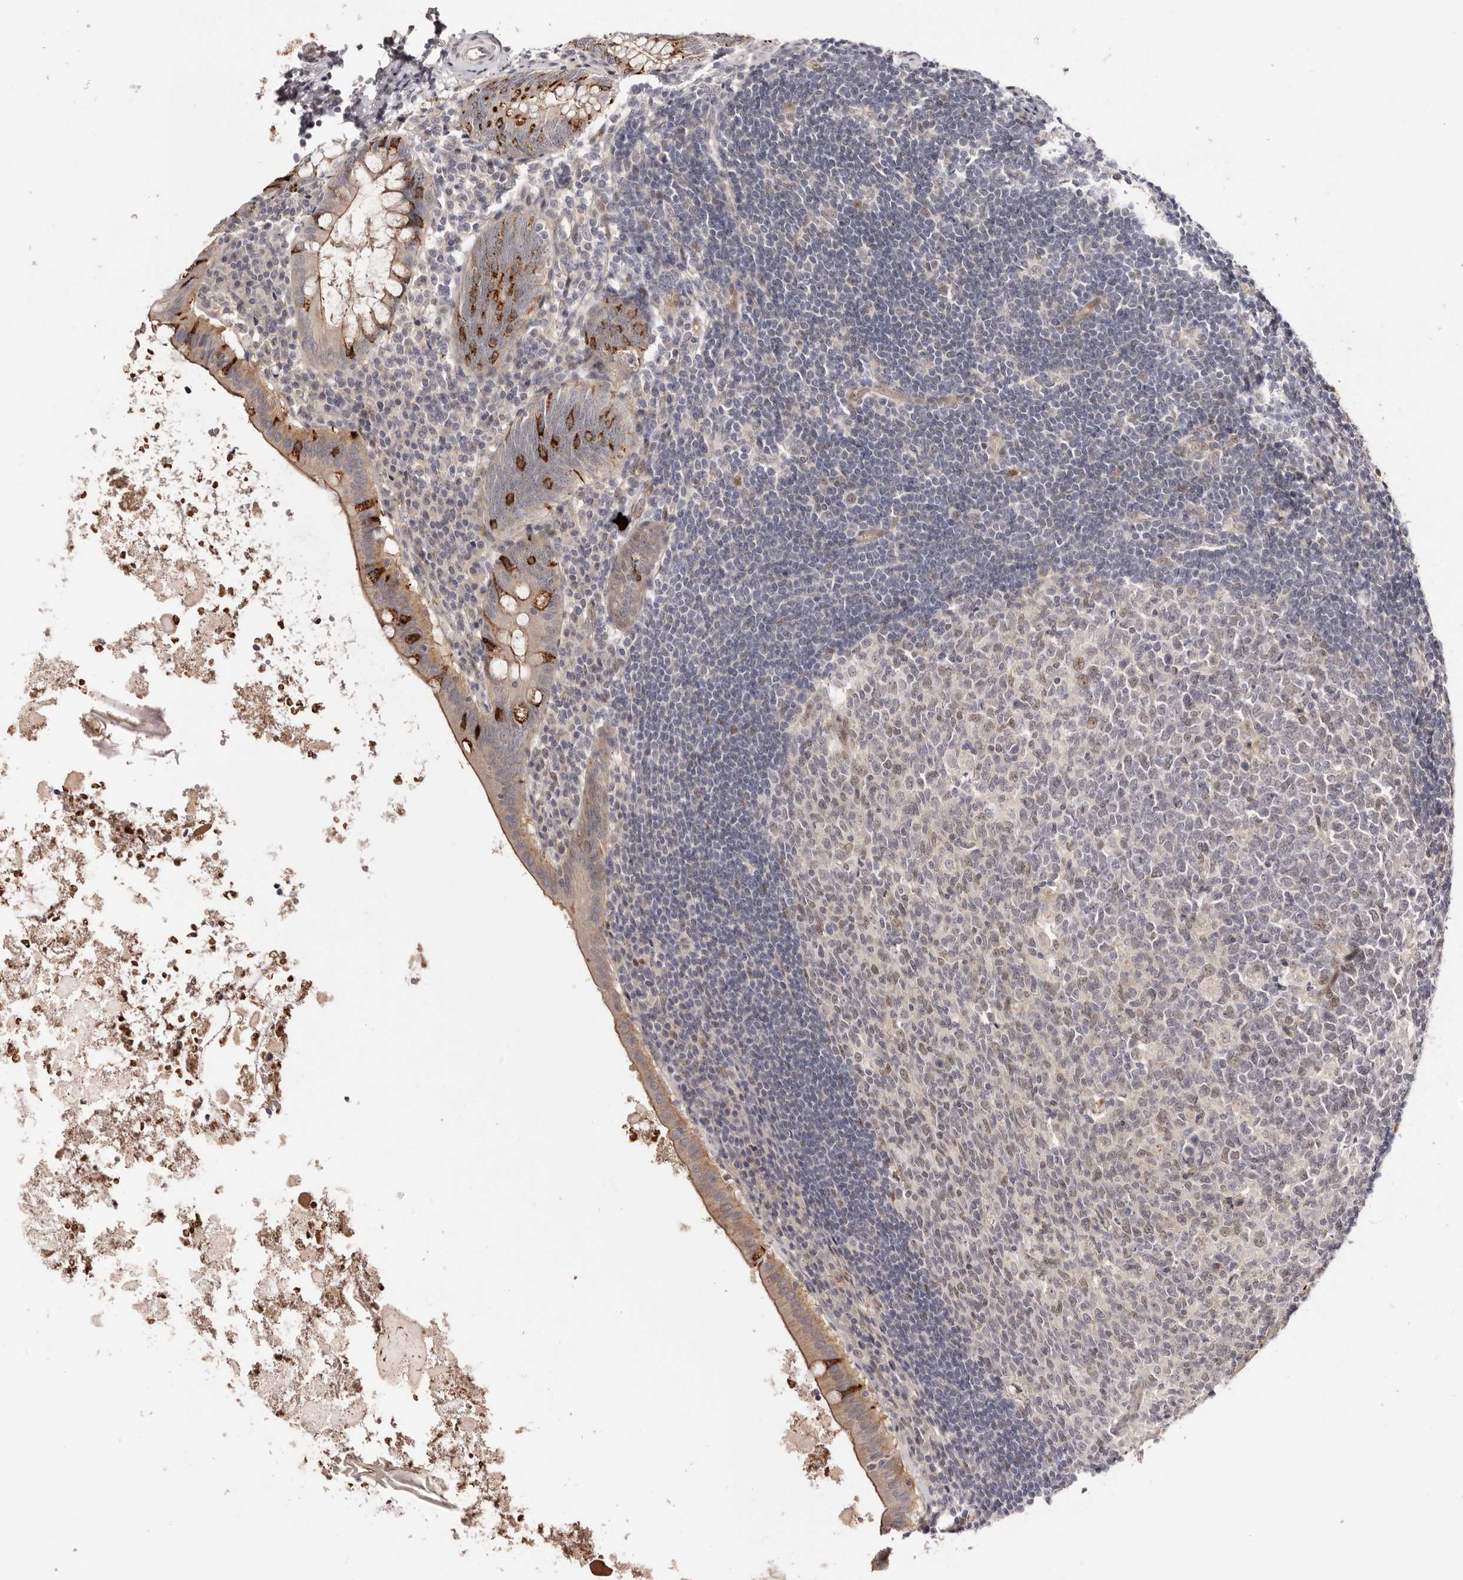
{"staining": {"intensity": "strong", "quantity": "<25%", "location": "cytoplasmic/membranous"}, "tissue": "appendix", "cell_type": "Glandular cells", "image_type": "normal", "snomed": [{"axis": "morphology", "description": "Normal tissue, NOS"}, {"axis": "topography", "description": "Appendix"}], "caption": "A brown stain shows strong cytoplasmic/membranous expression of a protein in glandular cells of unremarkable human appendix.", "gene": "EGR3", "patient": {"sex": "female", "age": 54}}